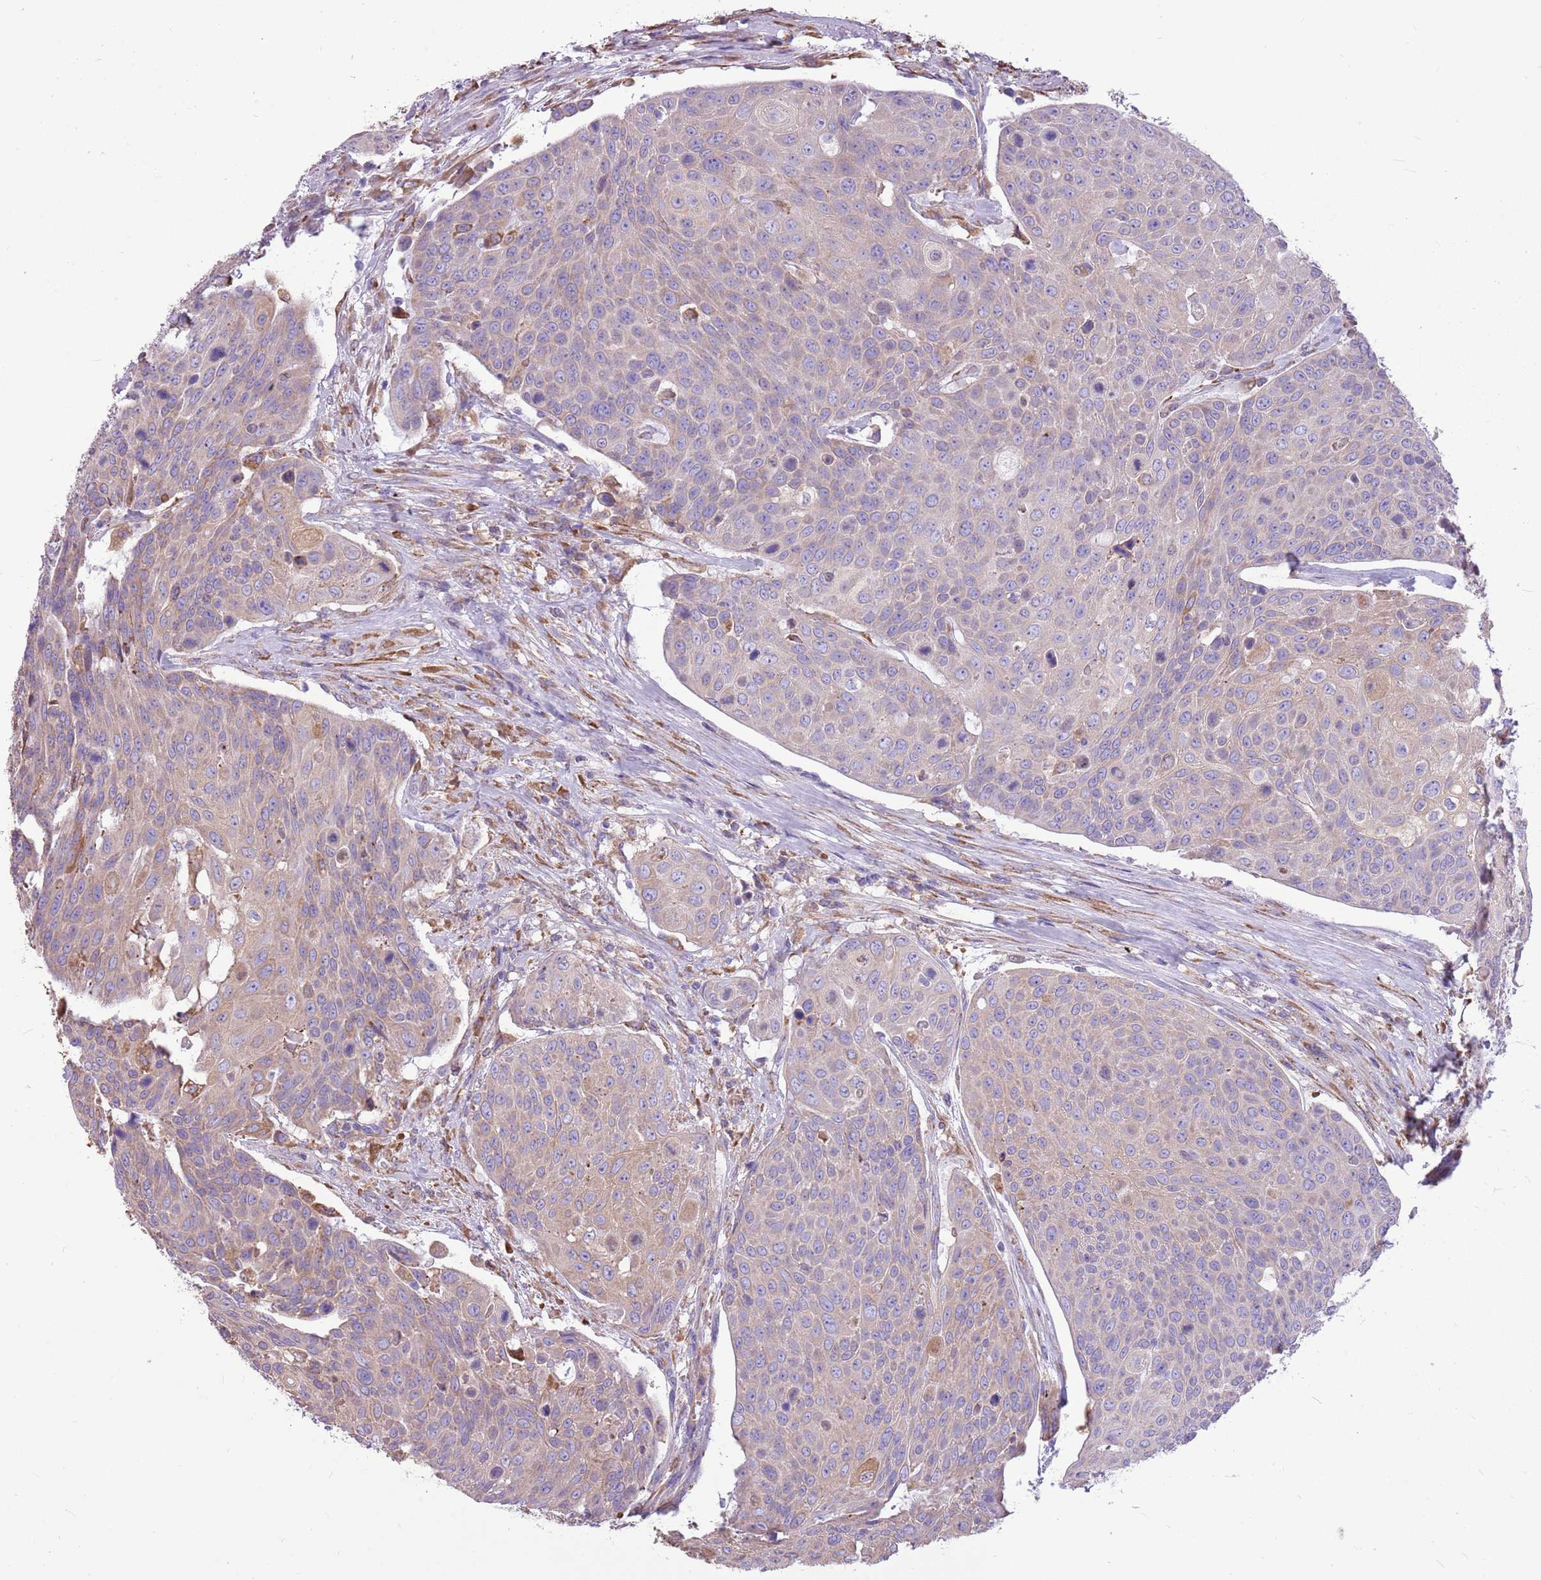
{"staining": {"intensity": "moderate", "quantity": "<25%", "location": "cytoplasmic/membranous"}, "tissue": "urothelial cancer", "cell_type": "Tumor cells", "image_type": "cancer", "snomed": [{"axis": "morphology", "description": "Urothelial carcinoma, High grade"}, {"axis": "topography", "description": "Urinary bladder"}], "caption": "Immunohistochemical staining of urothelial carcinoma (high-grade) demonstrates moderate cytoplasmic/membranous protein expression in approximately <25% of tumor cells.", "gene": "KCTD19", "patient": {"sex": "female", "age": 70}}